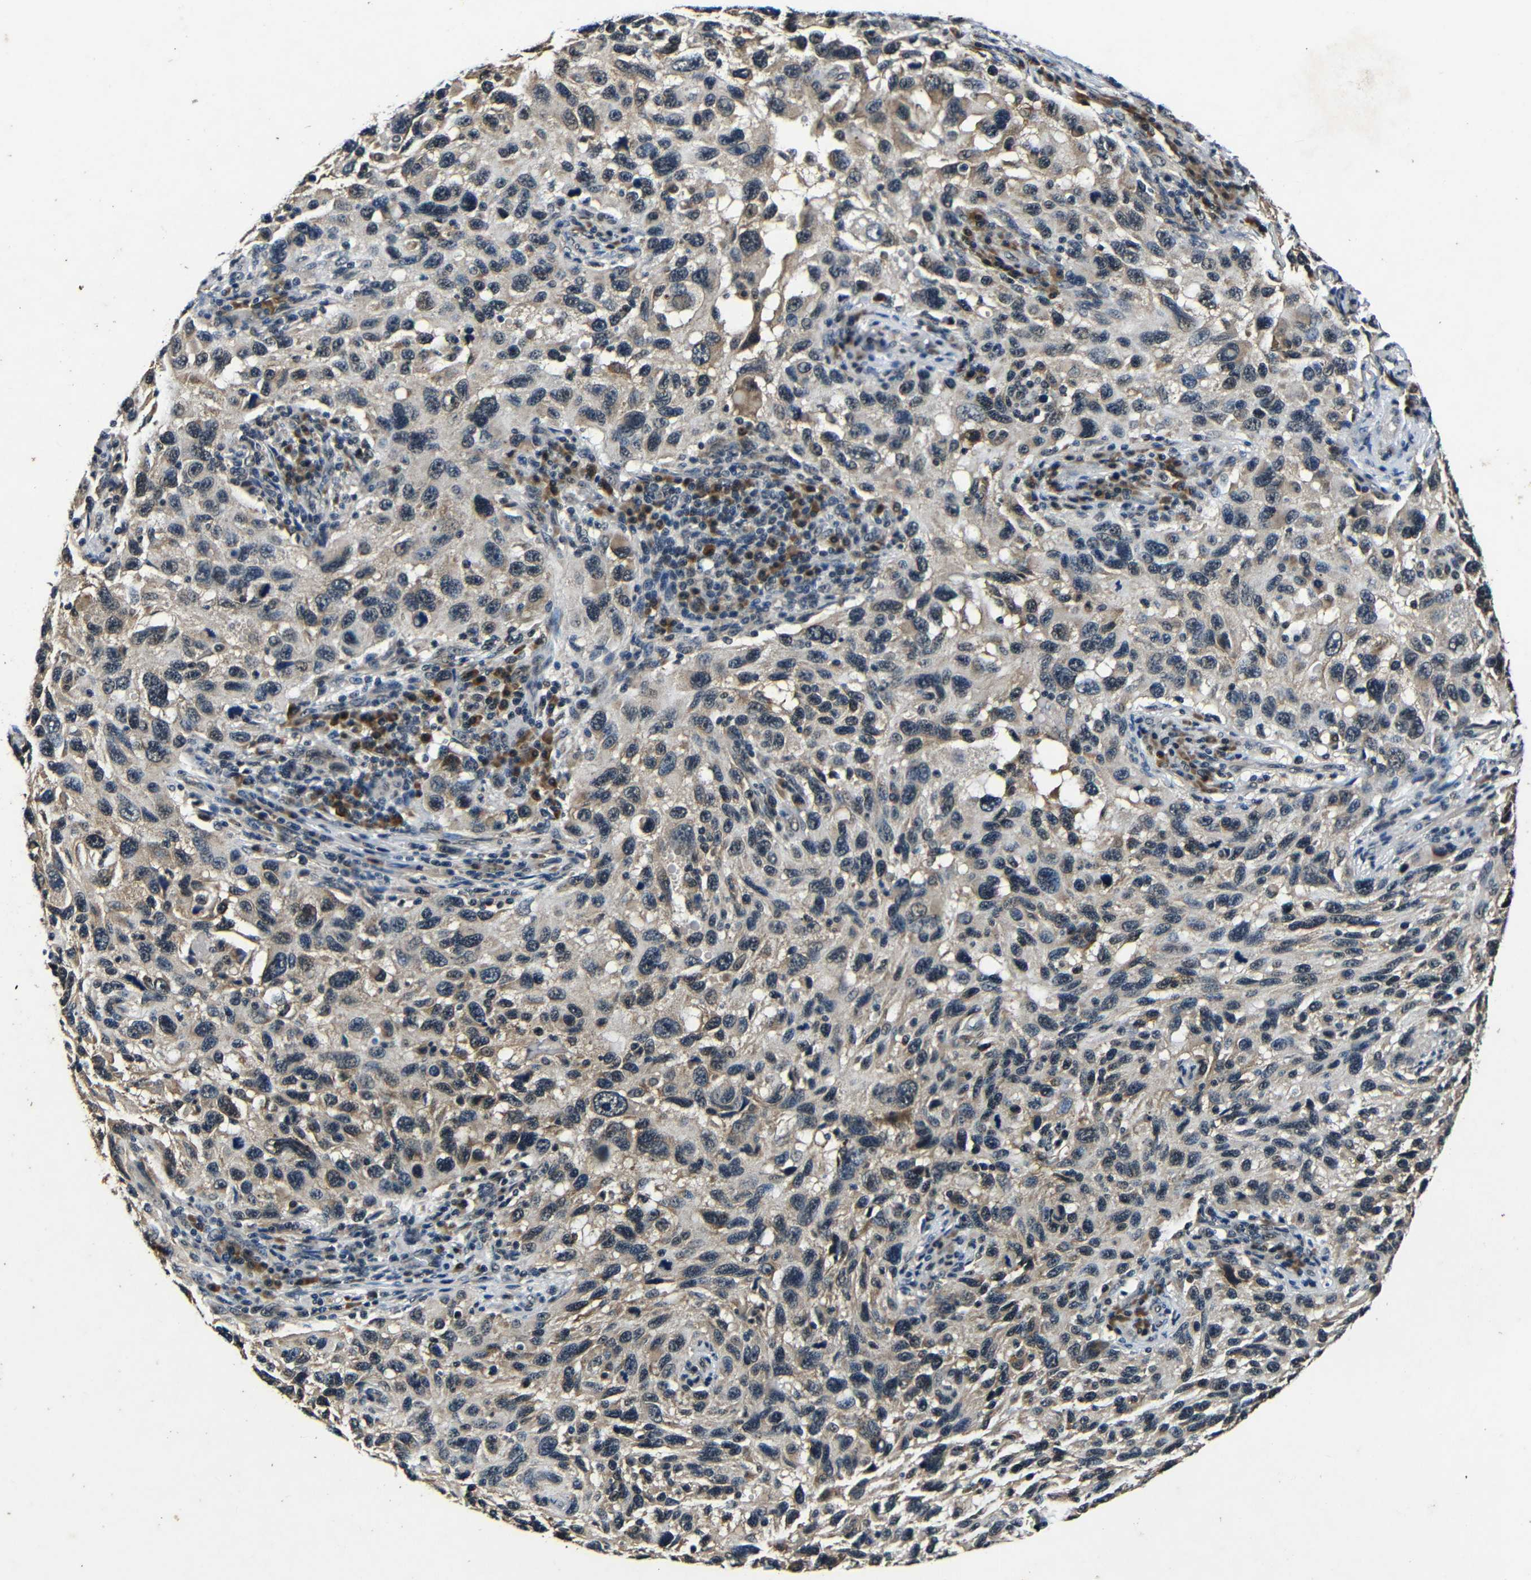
{"staining": {"intensity": "weak", "quantity": ">75%", "location": "cytoplasmic/membranous"}, "tissue": "melanoma", "cell_type": "Tumor cells", "image_type": "cancer", "snomed": [{"axis": "morphology", "description": "Malignant melanoma, NOS"}, {"axis": "topography", "description": "Skin"}], "caption": "This is an image of immunohistochemistry staining of malignant melanoma, which shows weak staining in the cytoplasmic/membranous of tumor cells.", "gene": "FOXD4", "patient": {"sex": "male", "age": 53}}